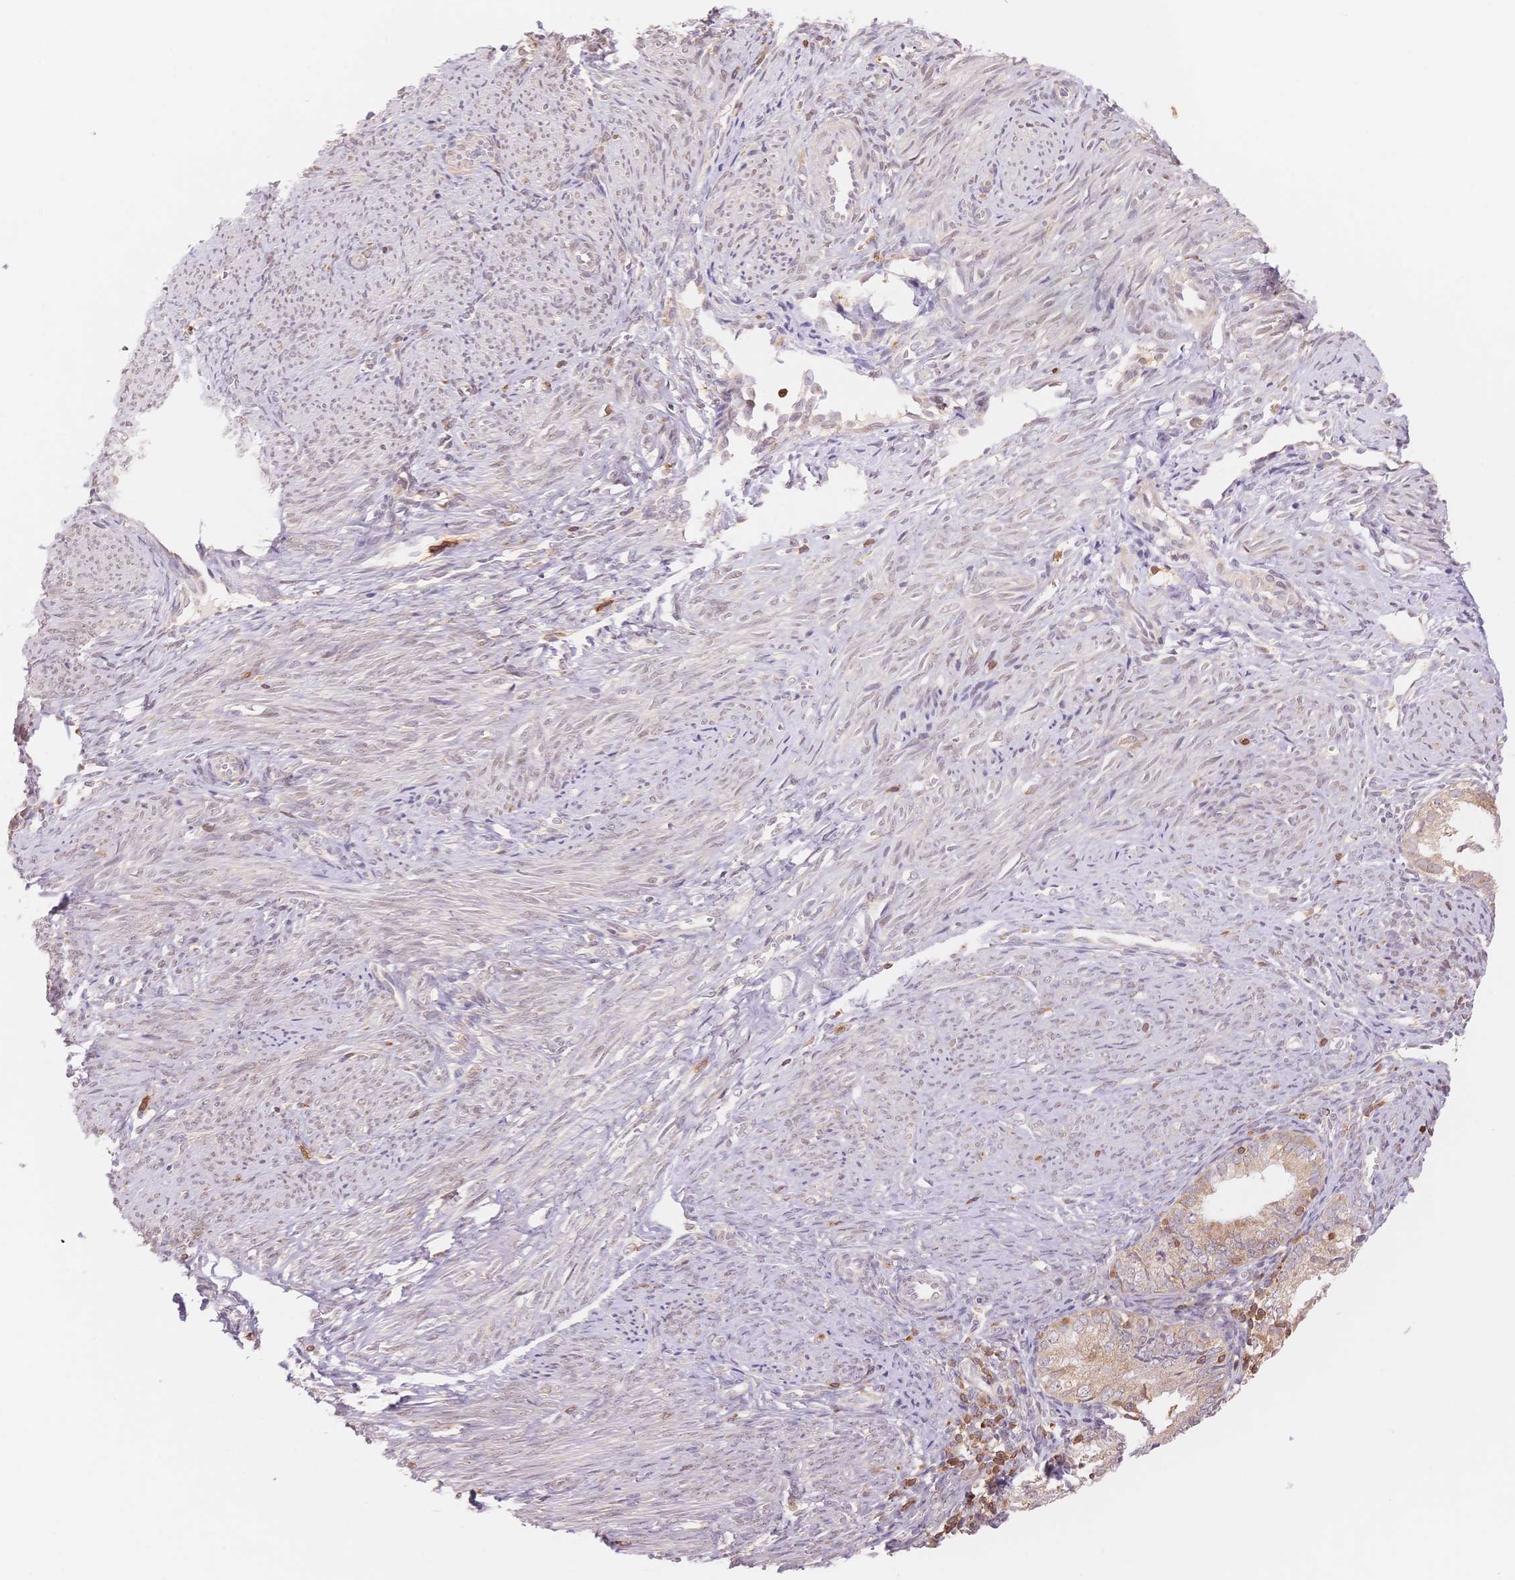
{"staining": {"intensity": "weak", "quantity": "<25%", "location": "cytoplasmic/membranous"}, "tissue": "endometrial cancer", "cell_type": "Tumor cells", "image_type": "cancer", "snomed": [{"axis": "morphology", "description": "Adenocarcinoma, NOS"}, {"axis": "topography", "description": "Endometrium"}], "caption": "Tumor cells show no significant protein expression in endometrial cancer.", "gene": "STK39", "patient": {"sex": "female", "age": 55}}